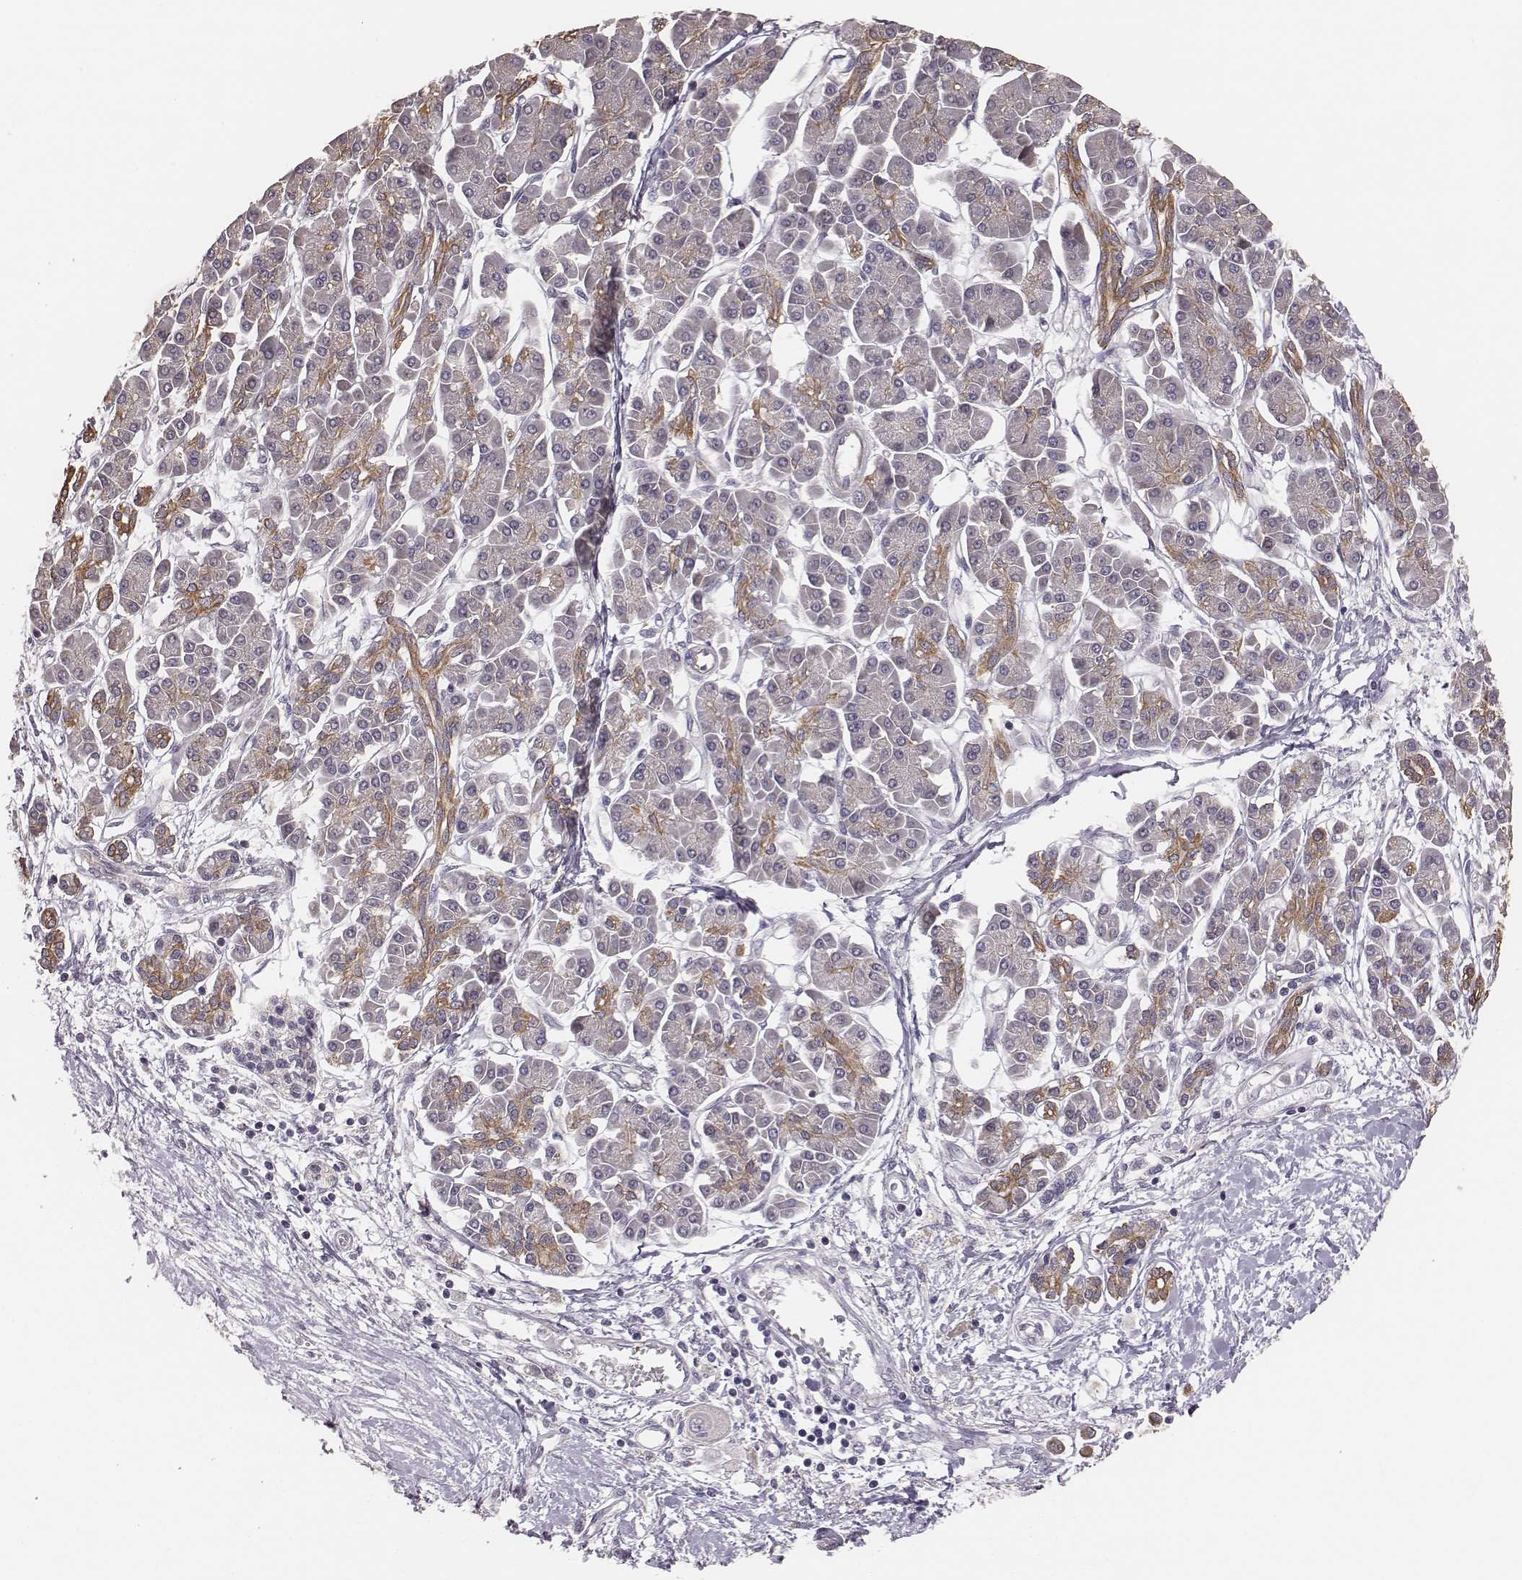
{"staining": {"intensity": "weak", "quantity": ">75%", "location": "cytoplasmic/membranous"}, "tissue": "pancreatic cancer", "cell_type": "Tumor cells", "image_type": "cancer", "snomed": [{"axis": "morphology", "description": "Adenocarcinoma, NOS"}, {"axis": "topography", "description": "Pancreas"}], "caption": "Adenocarcinoma (pancreatic) stained with a brown dye shows weak cytoplasmic/membranous positive staining in approximately >75% of tumor cells.", "gene": "HAVCR1", "patient": {"sex": "female", "age": 77}}